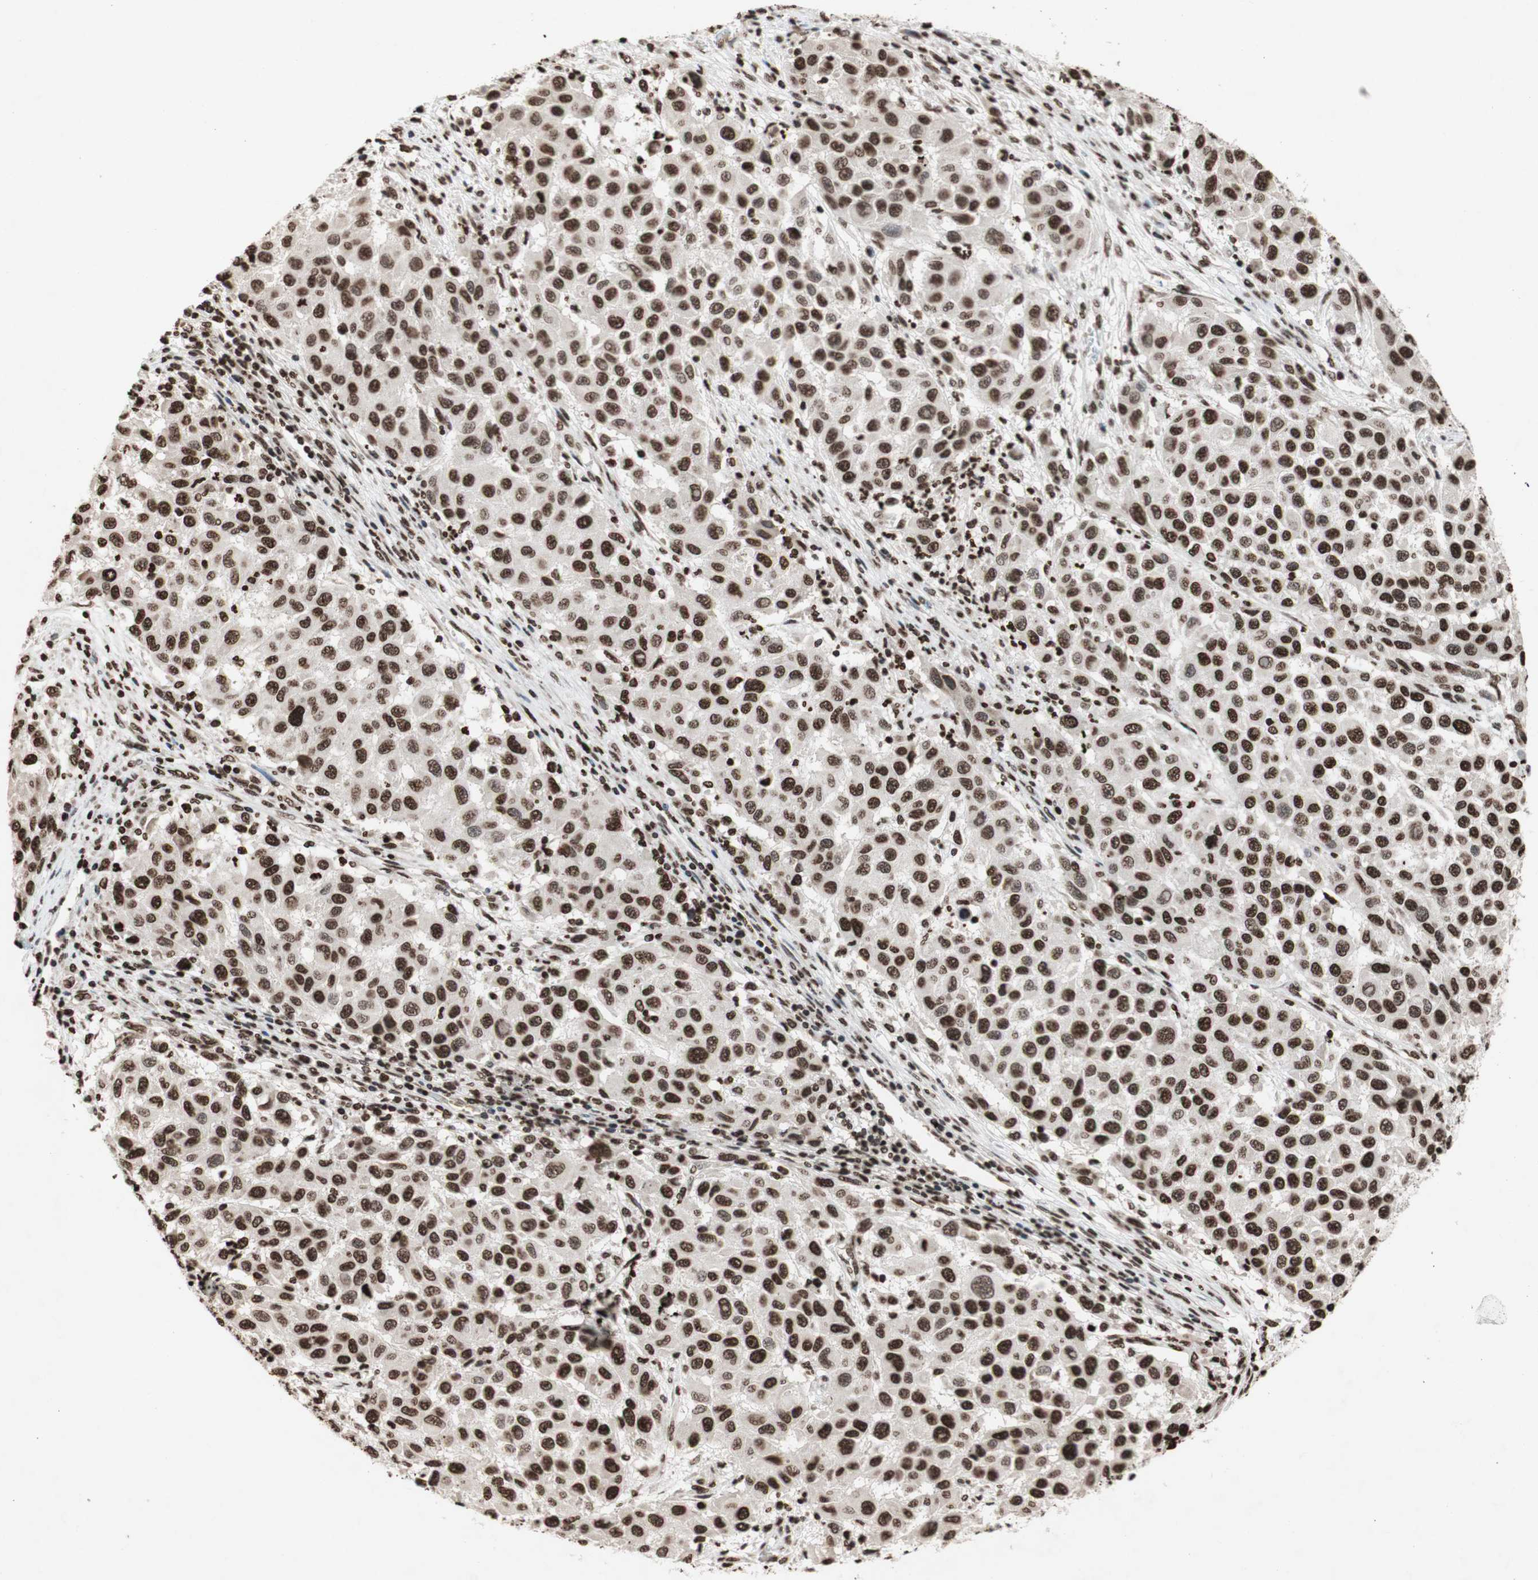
{"staining": {"intensity": "strong", "quantity": ">75%", "location": "nuclear"}, "tissue": "melanoma", "cell_type": "Tumor cells", "image_type": "cancer", "snomed": [{"axis": "morphology", "description": "Malignant melanoma, Metastatic site"}, {"axis": "topography", "description": "Lymph node"}], "caption": "Immunohistochemical staining of melanoma shows strong nuclear protein expression in approximately >75% of tumor cells.", "gene": "NCOA3", "patient": {"sex": "male", "age": 61}}